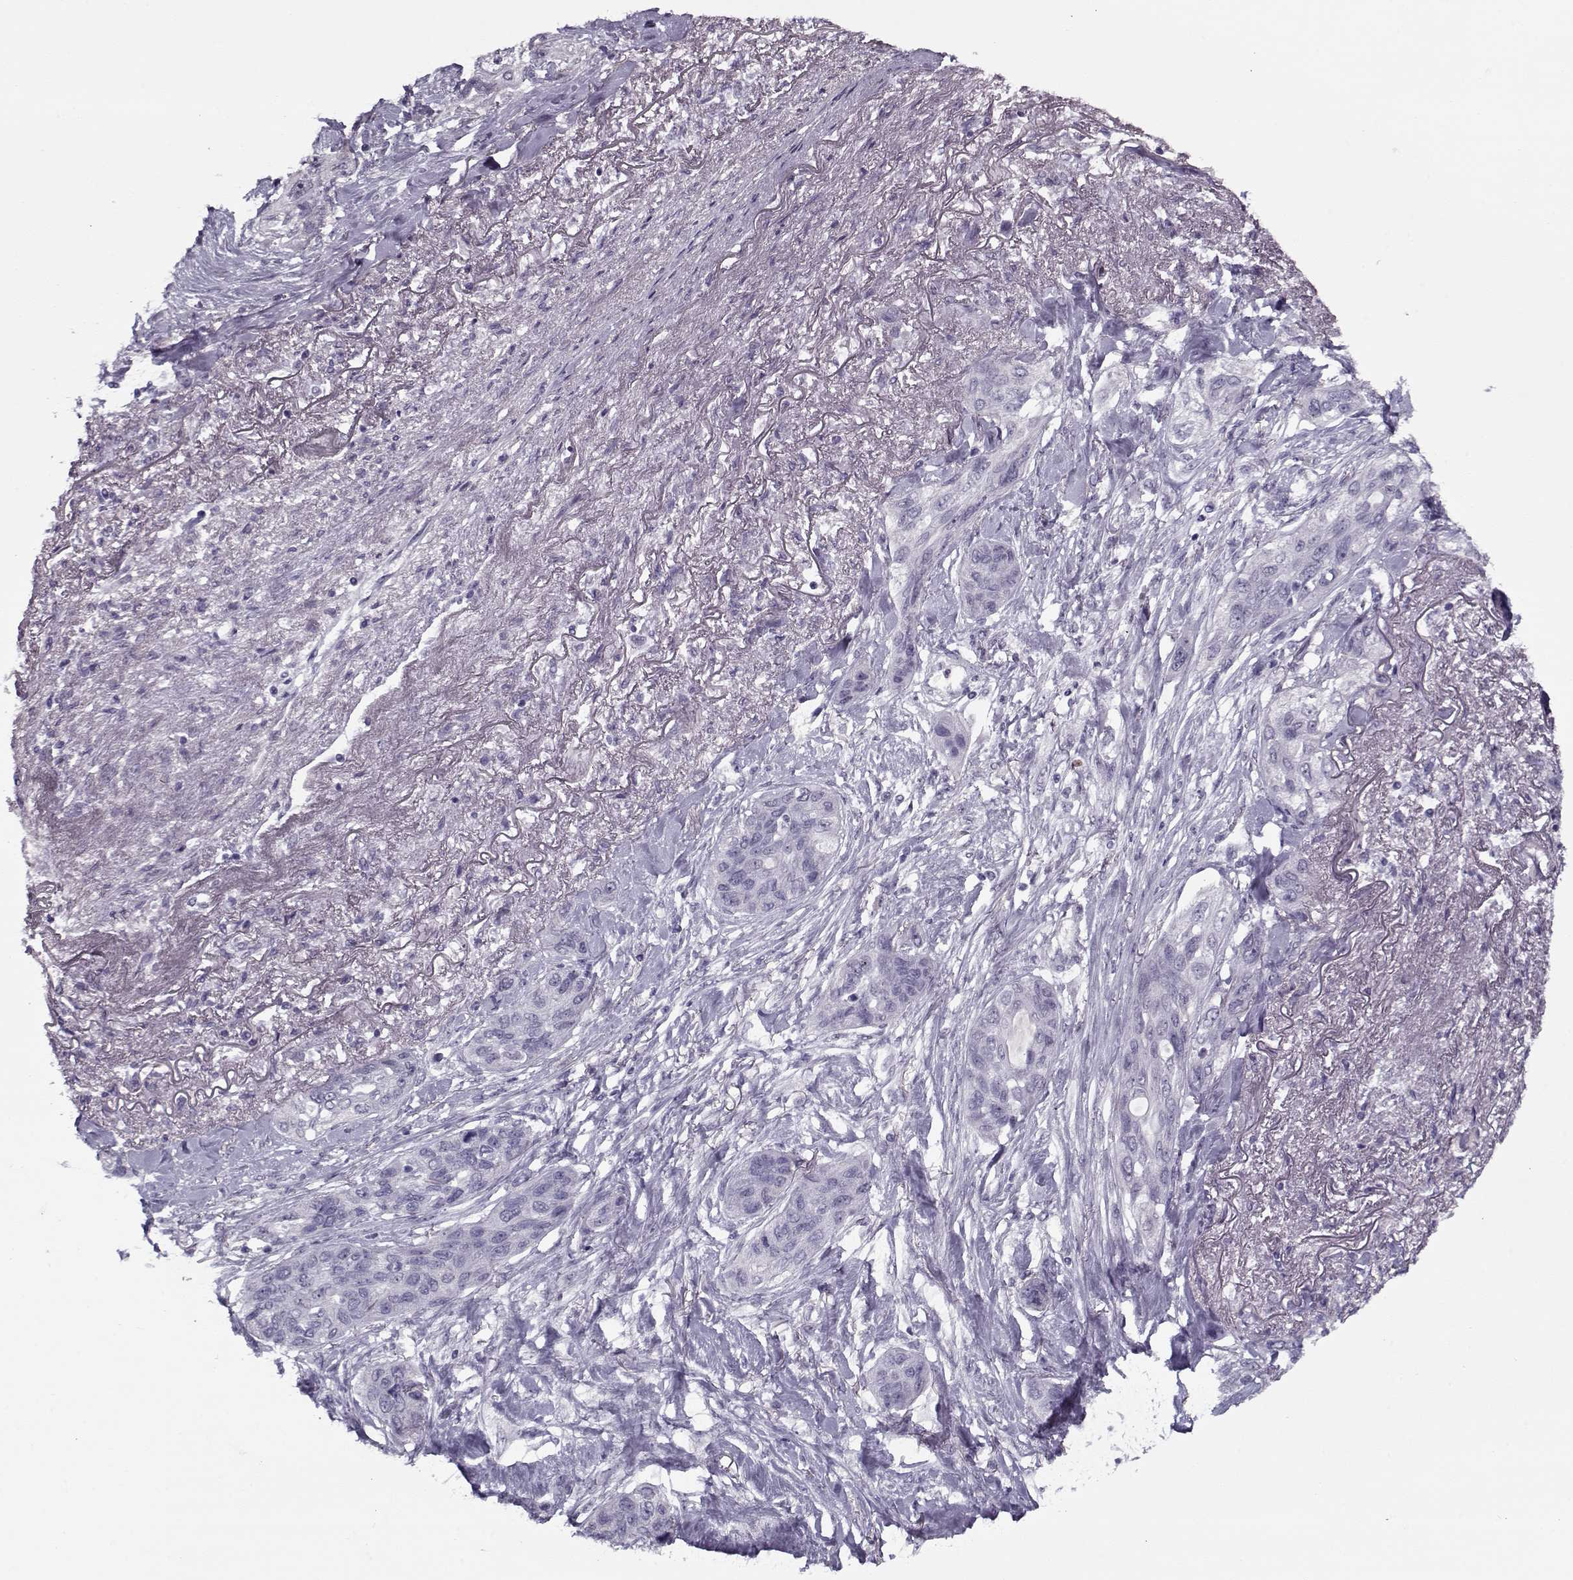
{"staining": {"intensity": "negative", "quantity": "none", "location": "none"}, "tissue": "lung cancer", "cell_type": "Tumor cells", "image_type": "cancer", "snomed": [{"axis": "morphology", "description": "Squamous cell carcinoma, NOS"}, {"axis": "topography", "description": "Lung"}], "caption": "IHC image of lung cancer stained for a protein (brown), which shows no staining in tumor cells. (Stains: DAB IHC with hematoxylin counter stain, Microscopy: brightfield microscopy at high magnification).", "gene": "CIBAR1", "patient": {"sex": "female", "age": 70}}